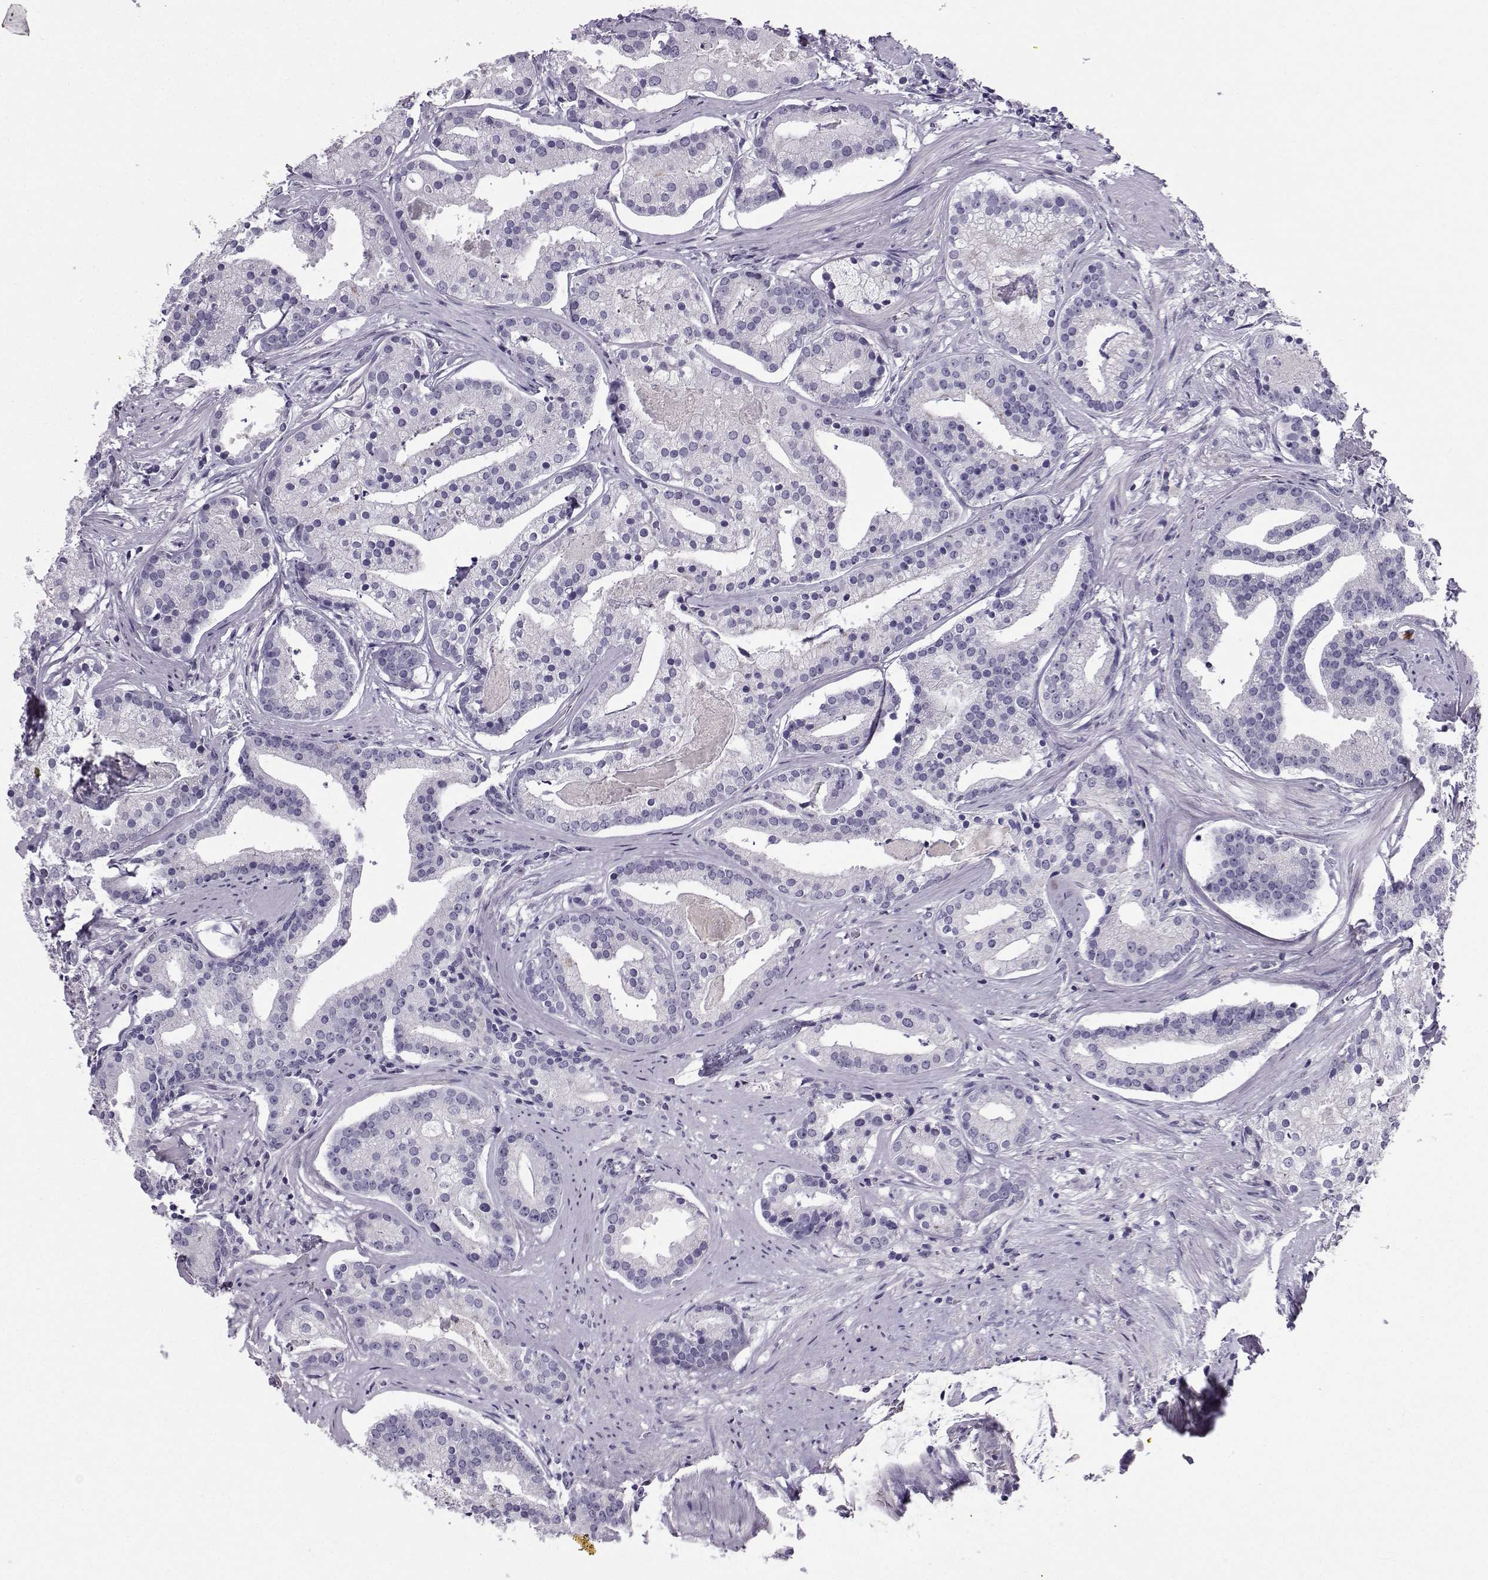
{"staining": {"intensity": "negative", "quantity": "none", "location": "none"}, "tissue": "prostate cancer", "cell_type": "Tumor cells", "image_type": "cancer", "snomed": [{"axis": "morphology", "description": "Adenocarcinoma, NOS"}, {"axis": "topography", "description": "Prostate and seminal vesicle, NOS"}, {"axis": "topography", "description": "Prostate"}], "caption": "Tumor cells show no significant protein positivity in prostate adenocarcinoma. (DAB (3,3'-diaminobenzidine) immunohistochemistry with hematoxylin counter stain).", "gene": "ZBTB8B", "patient": {"sex": "male", "age": 44}}